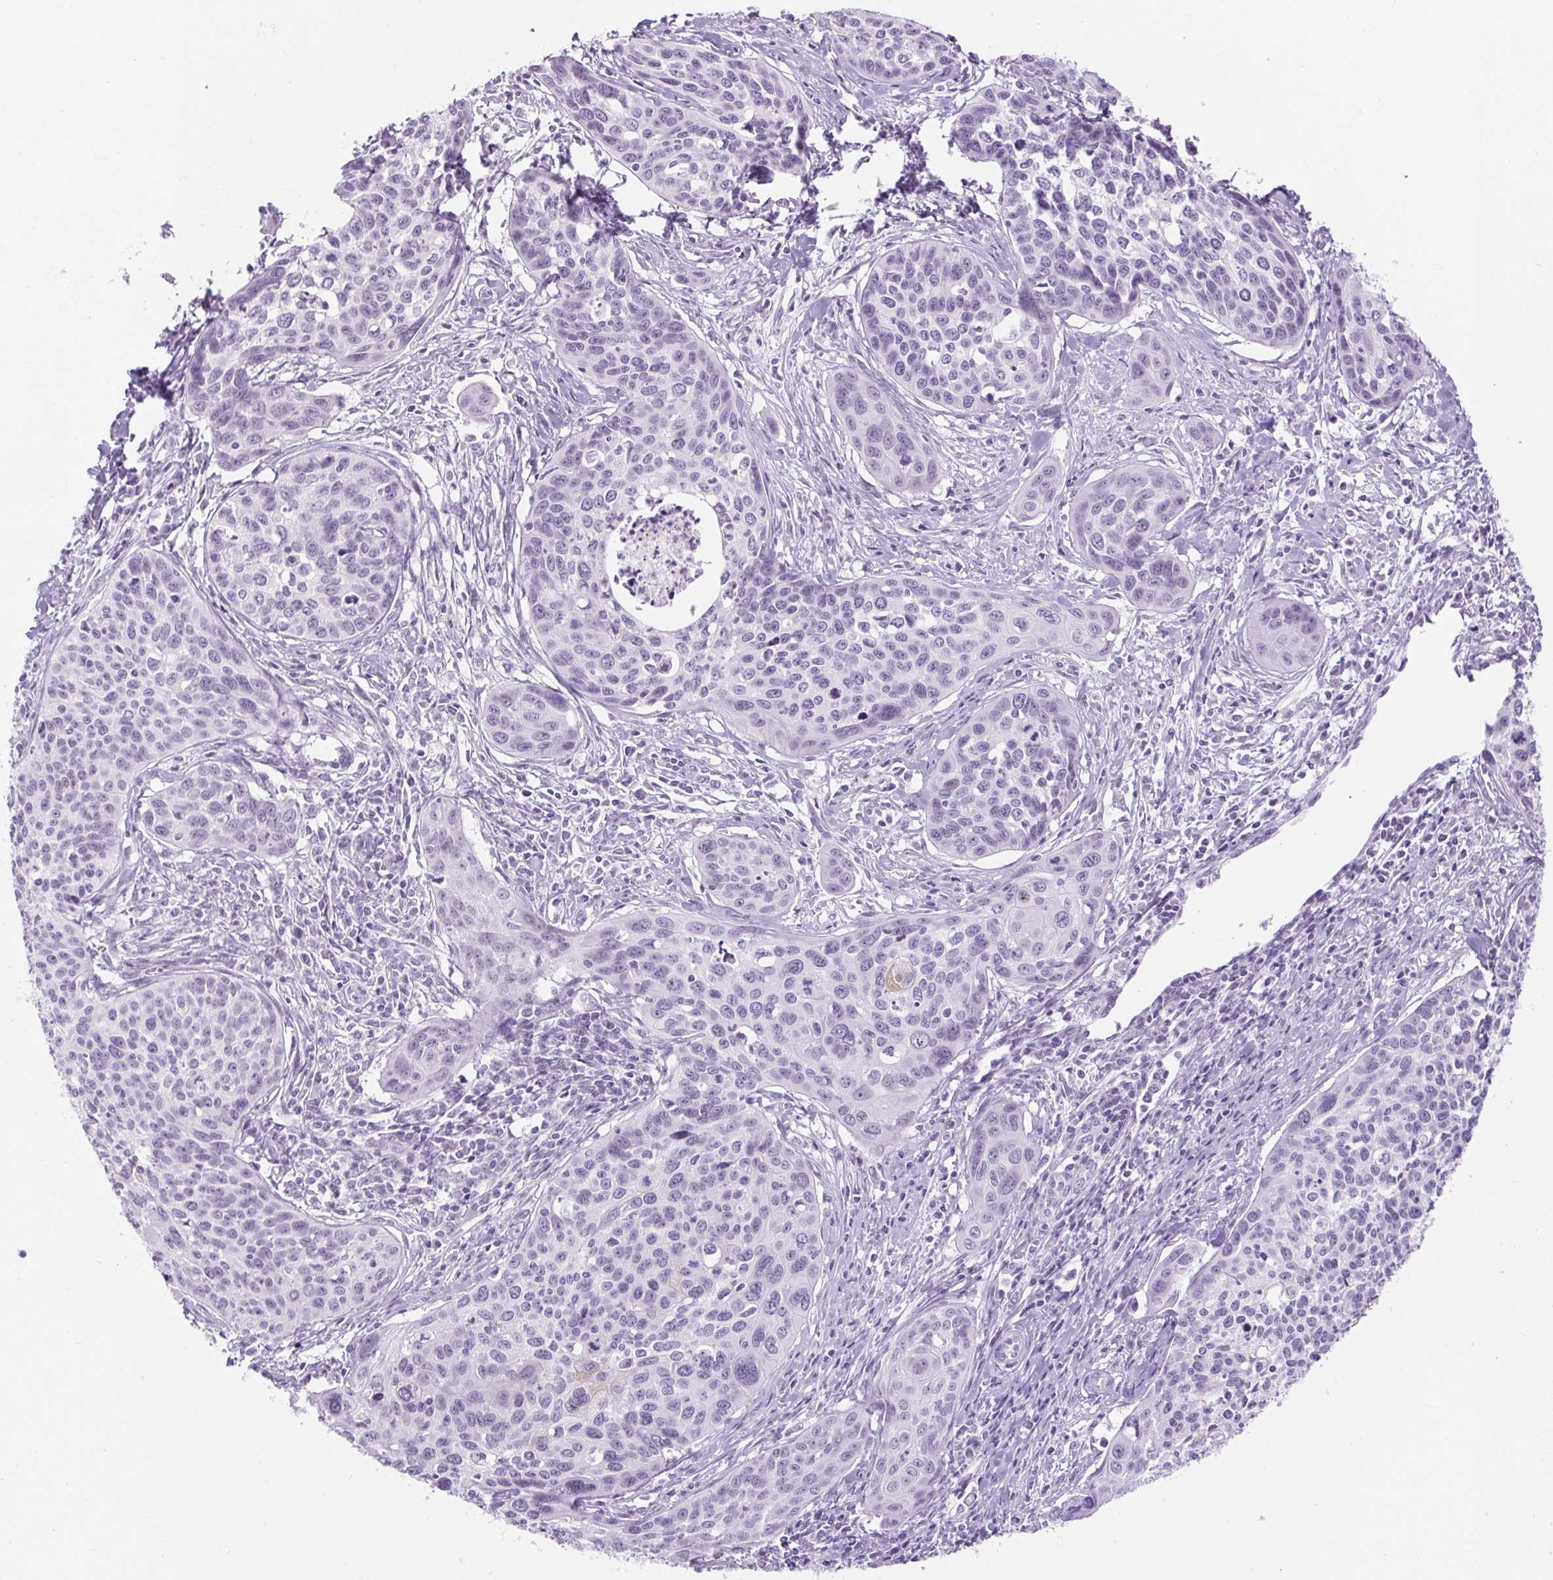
{"staining": {"intensity": "negative", "quantity": "none", "location": "none"}, "tissue": "cervical cancer", "cell_type": "Tumor cells", "image_type": "cancer", "snomed": [{"axis": "morphology", "description": "Squamous cell carcinoma, NOS"}, {"axis": "topography", "description": "Cervix"}], "caption": "An image of squamous cell carcinoma (cervical) stained for a protein reveals no brown staining in tumor cells.", "gene": "BCAS1", "patient": {"sex": "female", "age": 31}}